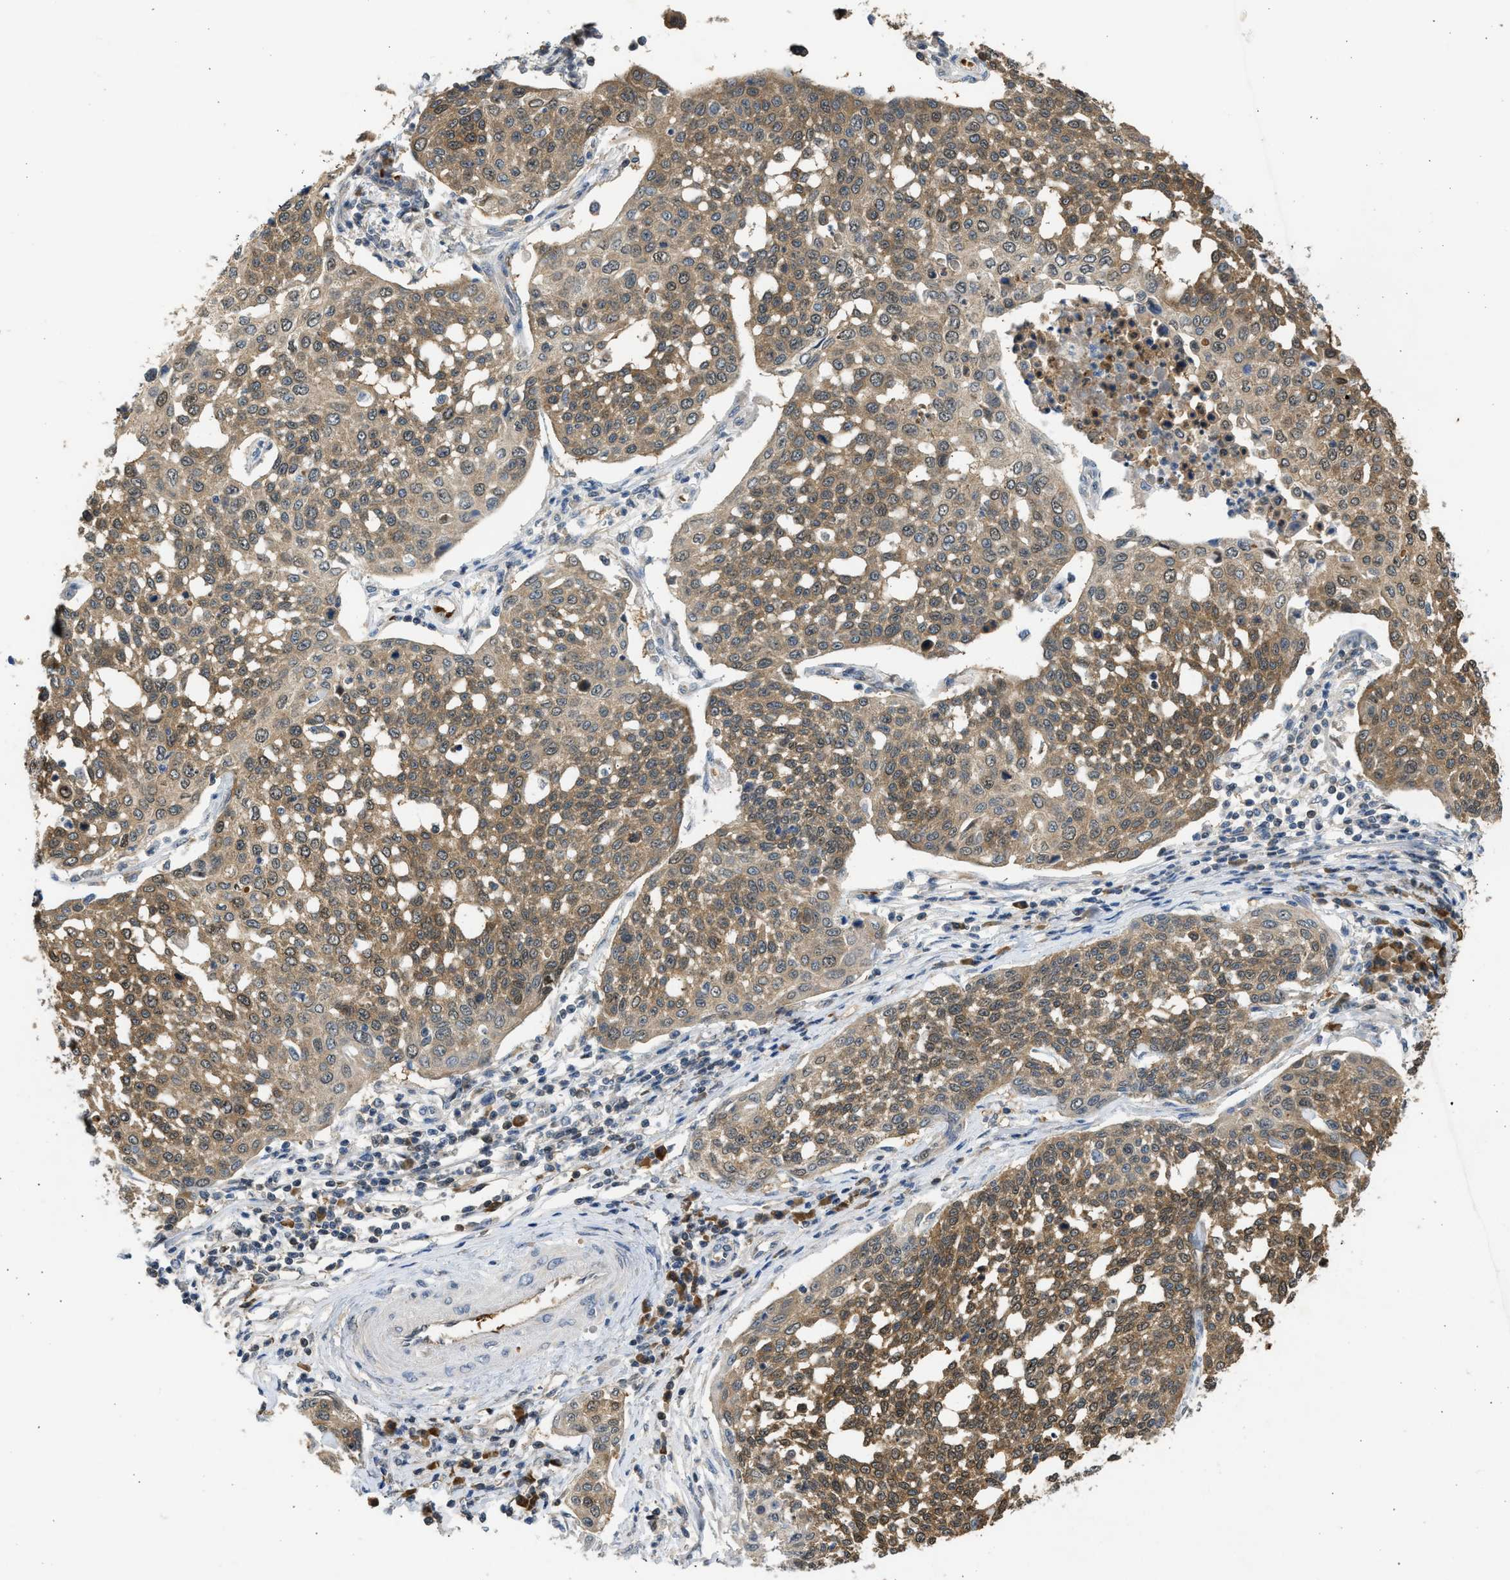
{"staining": {"intensity": "moderate", "quantity": ">75%", "location": "cytoplasmic/membranous"}, "tissue": "cervical cancer", "cell_type": "Tumor cells", "image_type": "cancer", "snomed": [{"axis": "morphology", "description": "Squamous cell carcinoma, NOS"}, {"axis": "topography", "description": "Cervix"}], "caption": "The micrograph reveals staining of squamous cell carcinoma (cervical), revealing moderate cytoplasmic/membranous protein positivity (brown color) within tumor cells.", "gene": "MAPK7", "patient": {"sex": "female", "age": 34}}